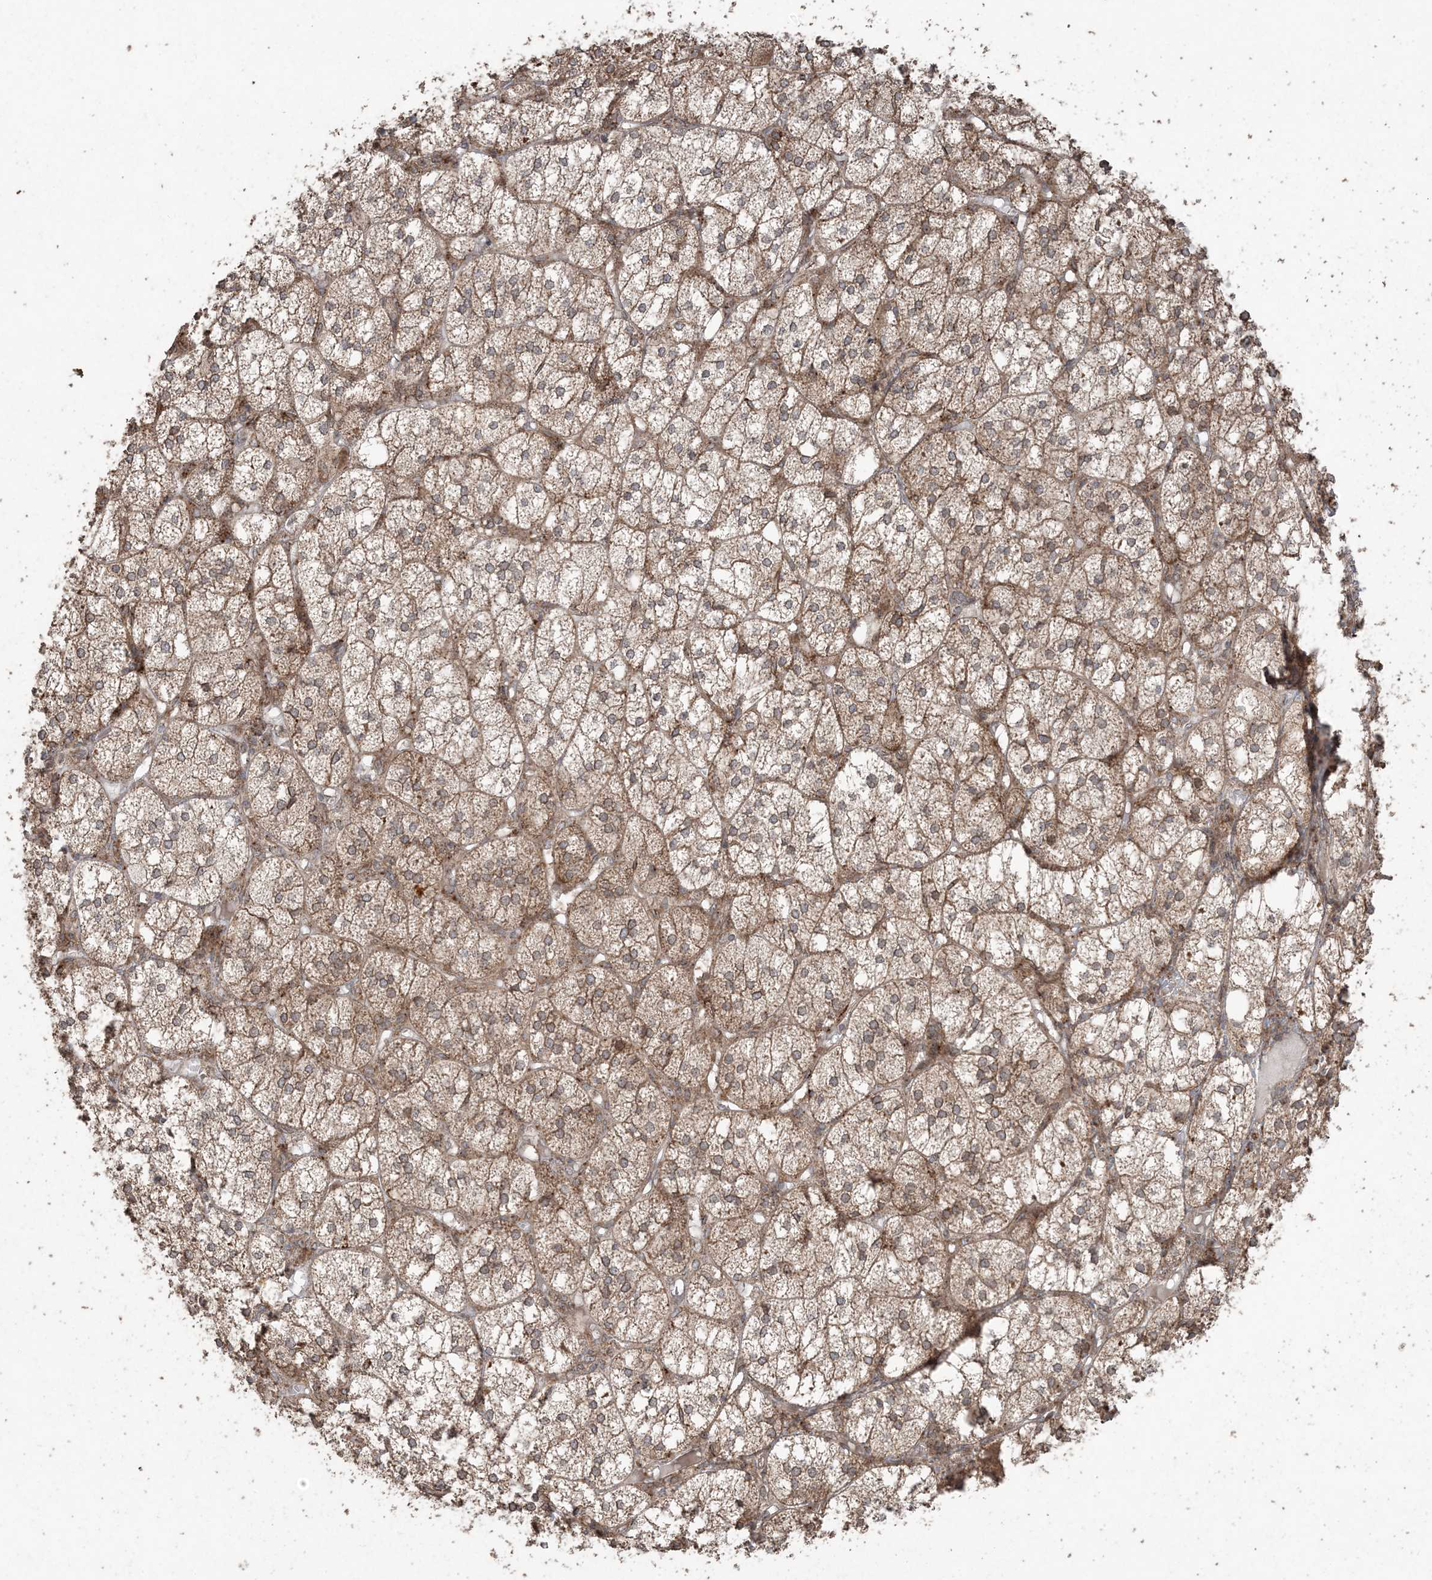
{"staining": {"intensity": "strong", "quantity": ">75%", "location": "cytoplasmic/membranous"}, "tissue": "adrenal gland", "cell_type": "Glandular cells", "image_type": "normal", "snomed": [{"axis": "morphology", "description": "Normal tissue, NOS"}, {"axis": "topography", "description": "Adrenal gland"}], "caption": "Protein positivity by IHC displays strong cytoplasmic/membranous positivity in approximately >75% of glandular cells in unremarkable adrenal gland. (DAB (3,3'-diaminobenzidine) IHC with brightfield microscopy, high magnification).", "gene": "DDX19B", "patient": {"sex": "female", "age": 61}}